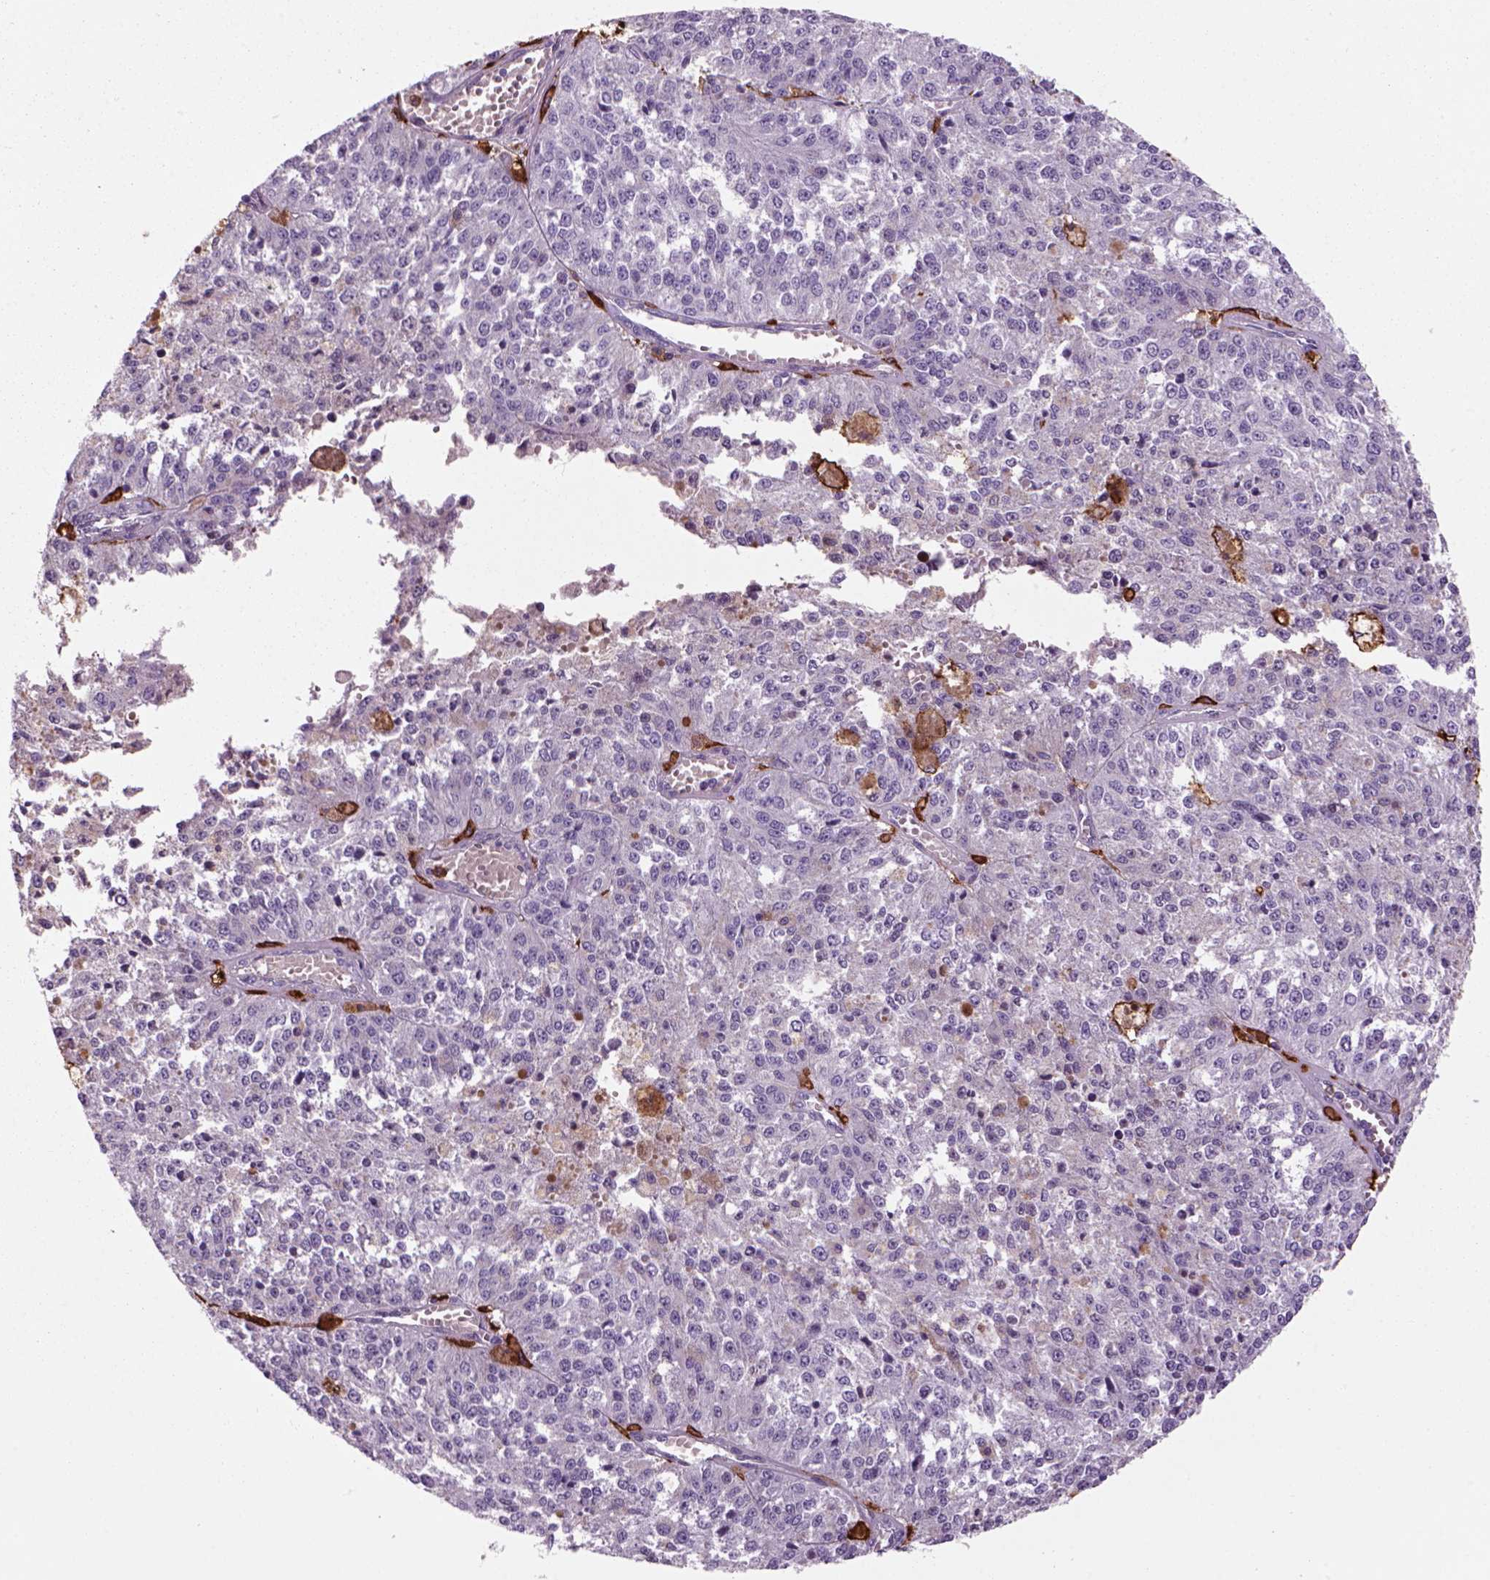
{"staining": {"intensity": "negative", "quantity": "none", "location": "none"}, "tissue": "melanoma", "cell_type": "Tumor cells", "image_type": "cancer", "snomed": [{"axis": "morphology", "description": "Malignant melanoma, Metastatic site"}, {"axis": "topography", "description": "Lymph node"}], "caption": "This is a image of immunohistochemistry staining of melanoma, which shows no positivity in tumor cells.", "gene": "CD14", "patient": {"sex": "female", "age": 64}}